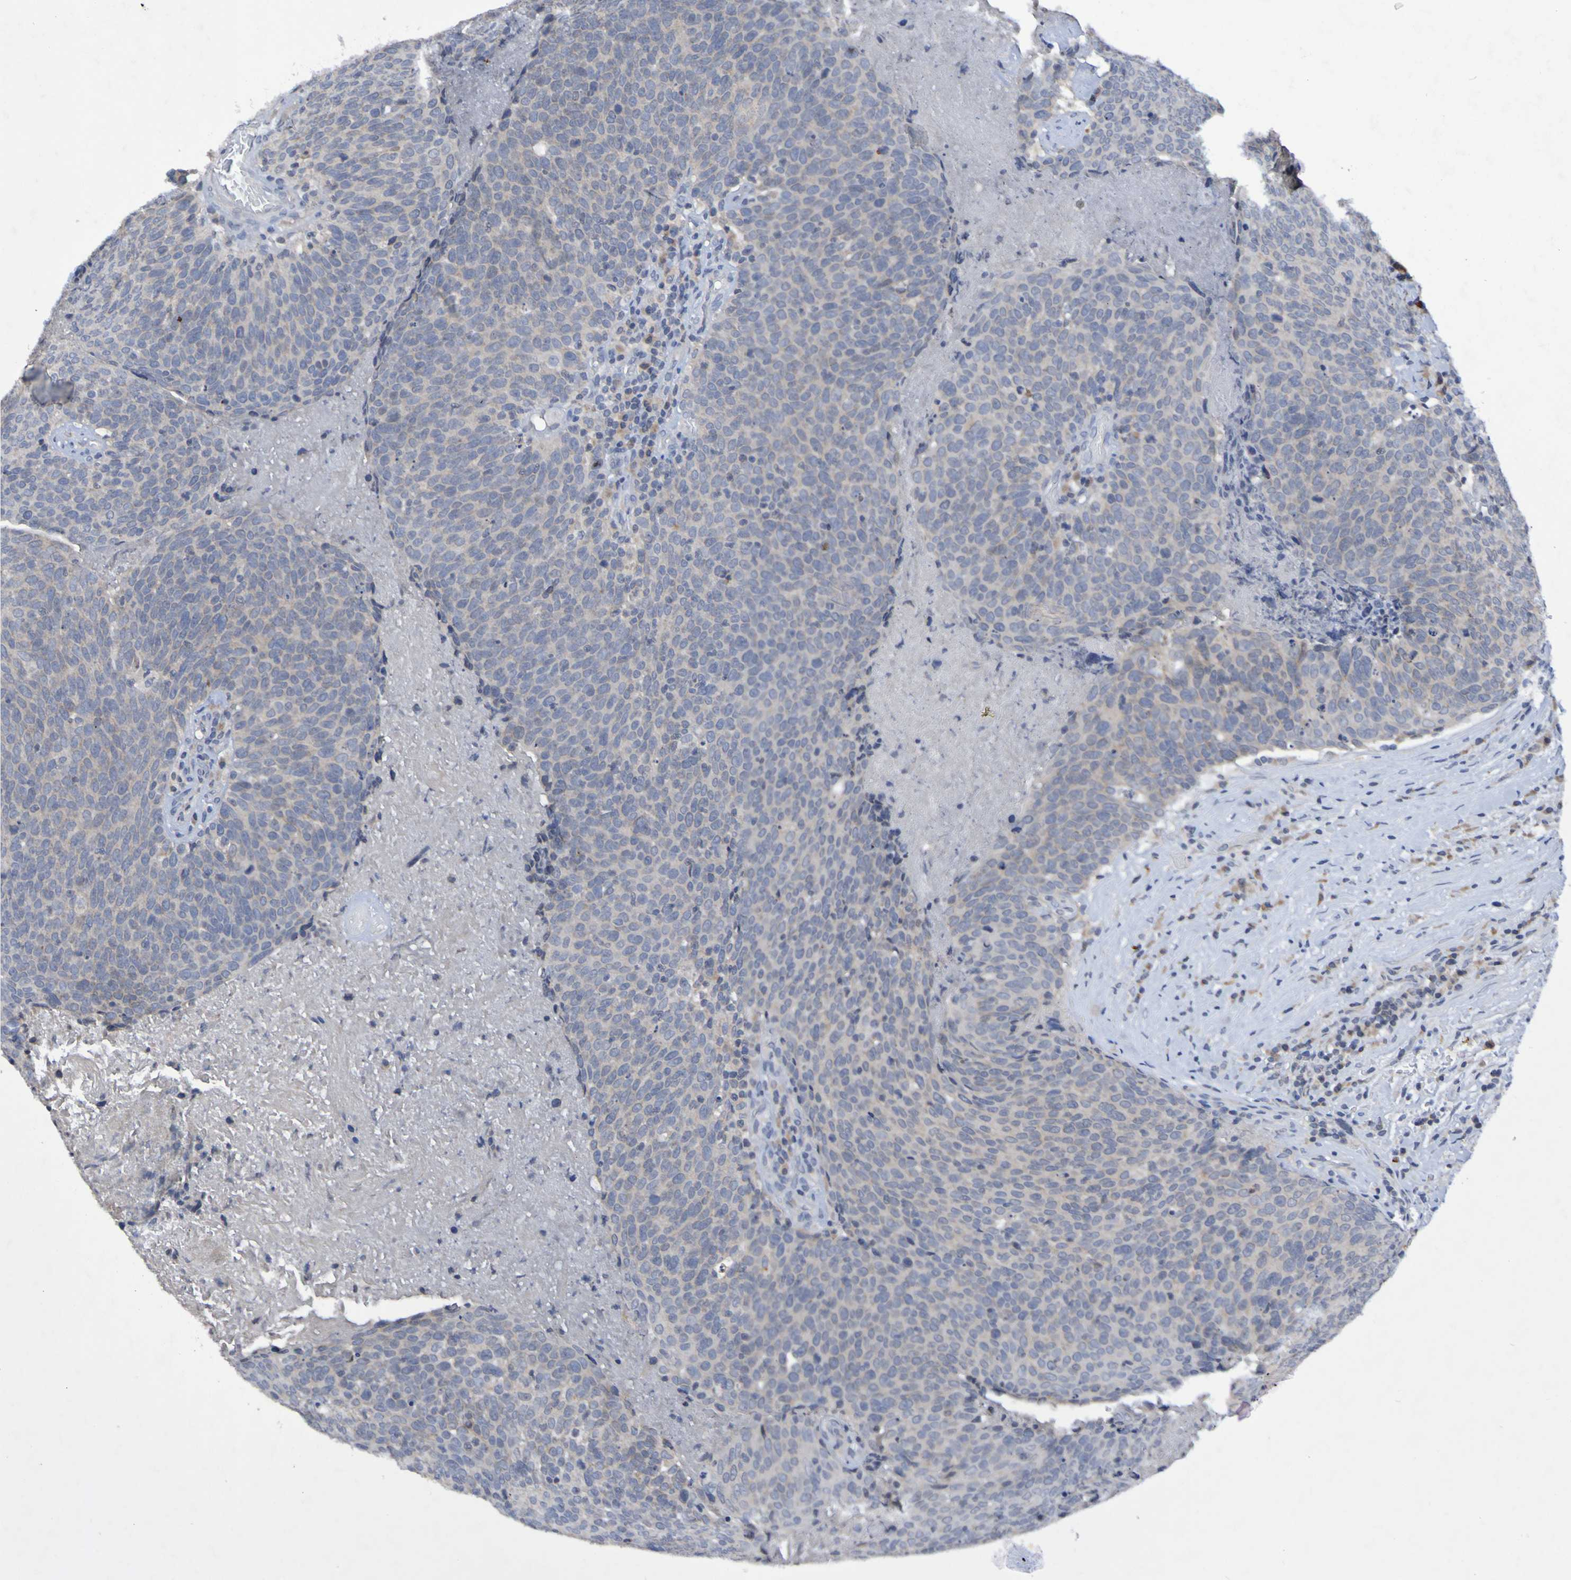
{"staining": {"intensity": "negative", "quantity": "none", "location": "none"}, "tissue": "head and neck cancer", "cell_type": "Tumor cells", "image_type": "cancer", "snomed": [{"axis": "morphology", "description": "Squamous cell carcinoma, NOS"}, {"axis": "morphology", "description": "Squamous cell carcinoma, metastatic, NOS"}, {"axis": "topography", "description": "Lymph node"}, {"axis": "topography", "description": "Head-Neck"}], "caption": "IHC histopathology image of neoplastic tissue: human head and neck squamous cell carcinoma stained with DAB (3,3'-diaminobenzidine) shows no significant protein staining in tumor cells.", "gene": "PTP4A2", "patient": {"sex": "male", "age": 62}}